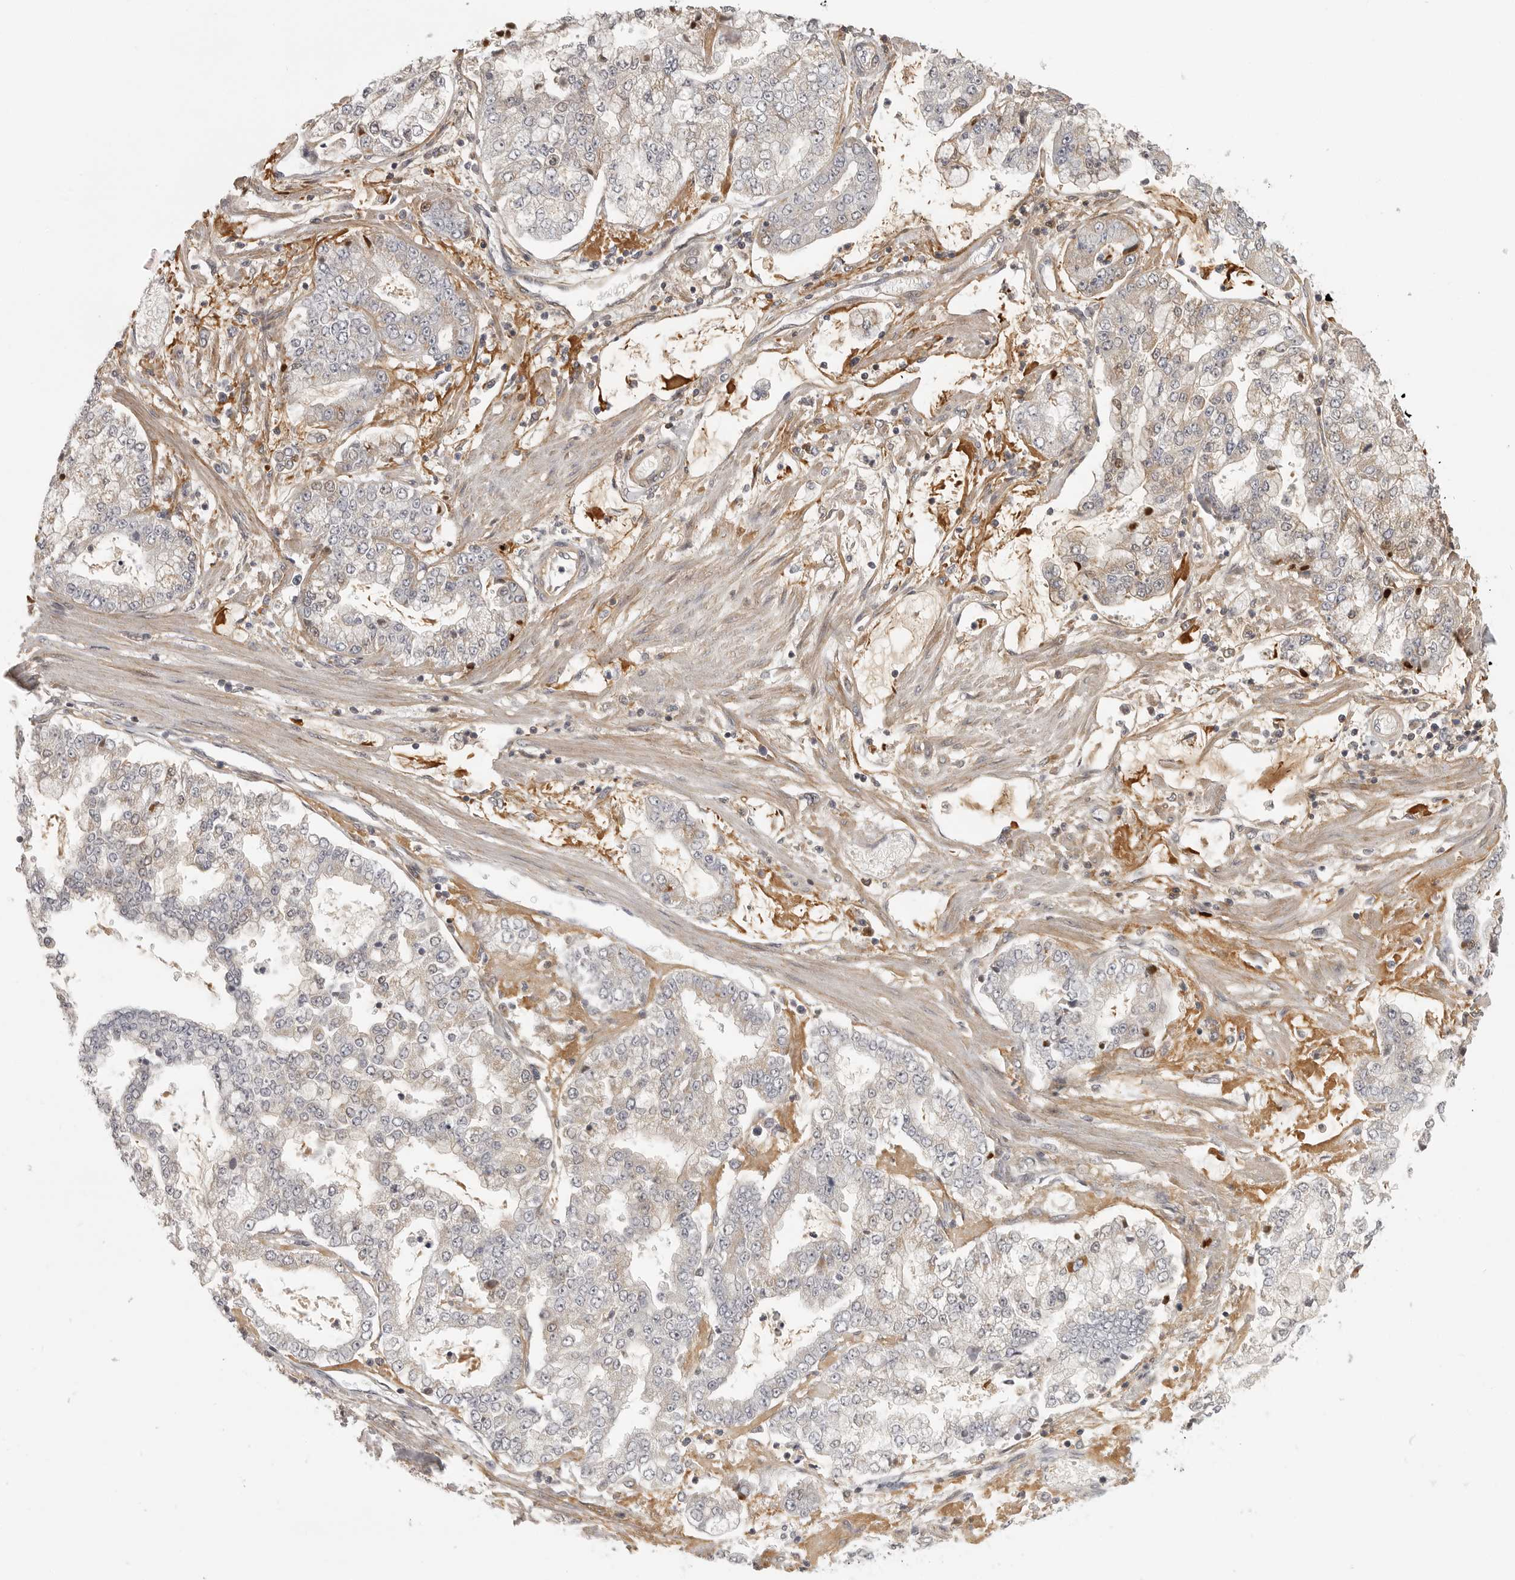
{"staining": {"intensity": "negative", "quantity": "none", "location": "none"}, "tissue": "stomach cancer", "cell_type": "Tumor cells", "image_type": "cancer", "snomed": [{"axis": "morphology", "description": "Adenocarcinoma, NOS"}, {"axis": "topography", "description": "Stomach"}], "caption": "Tumor cells are negative for protein expression in human adenocarcinoma (stomach).", "gene": "UROD", "patient": {"sex": "male", "age": 76}}